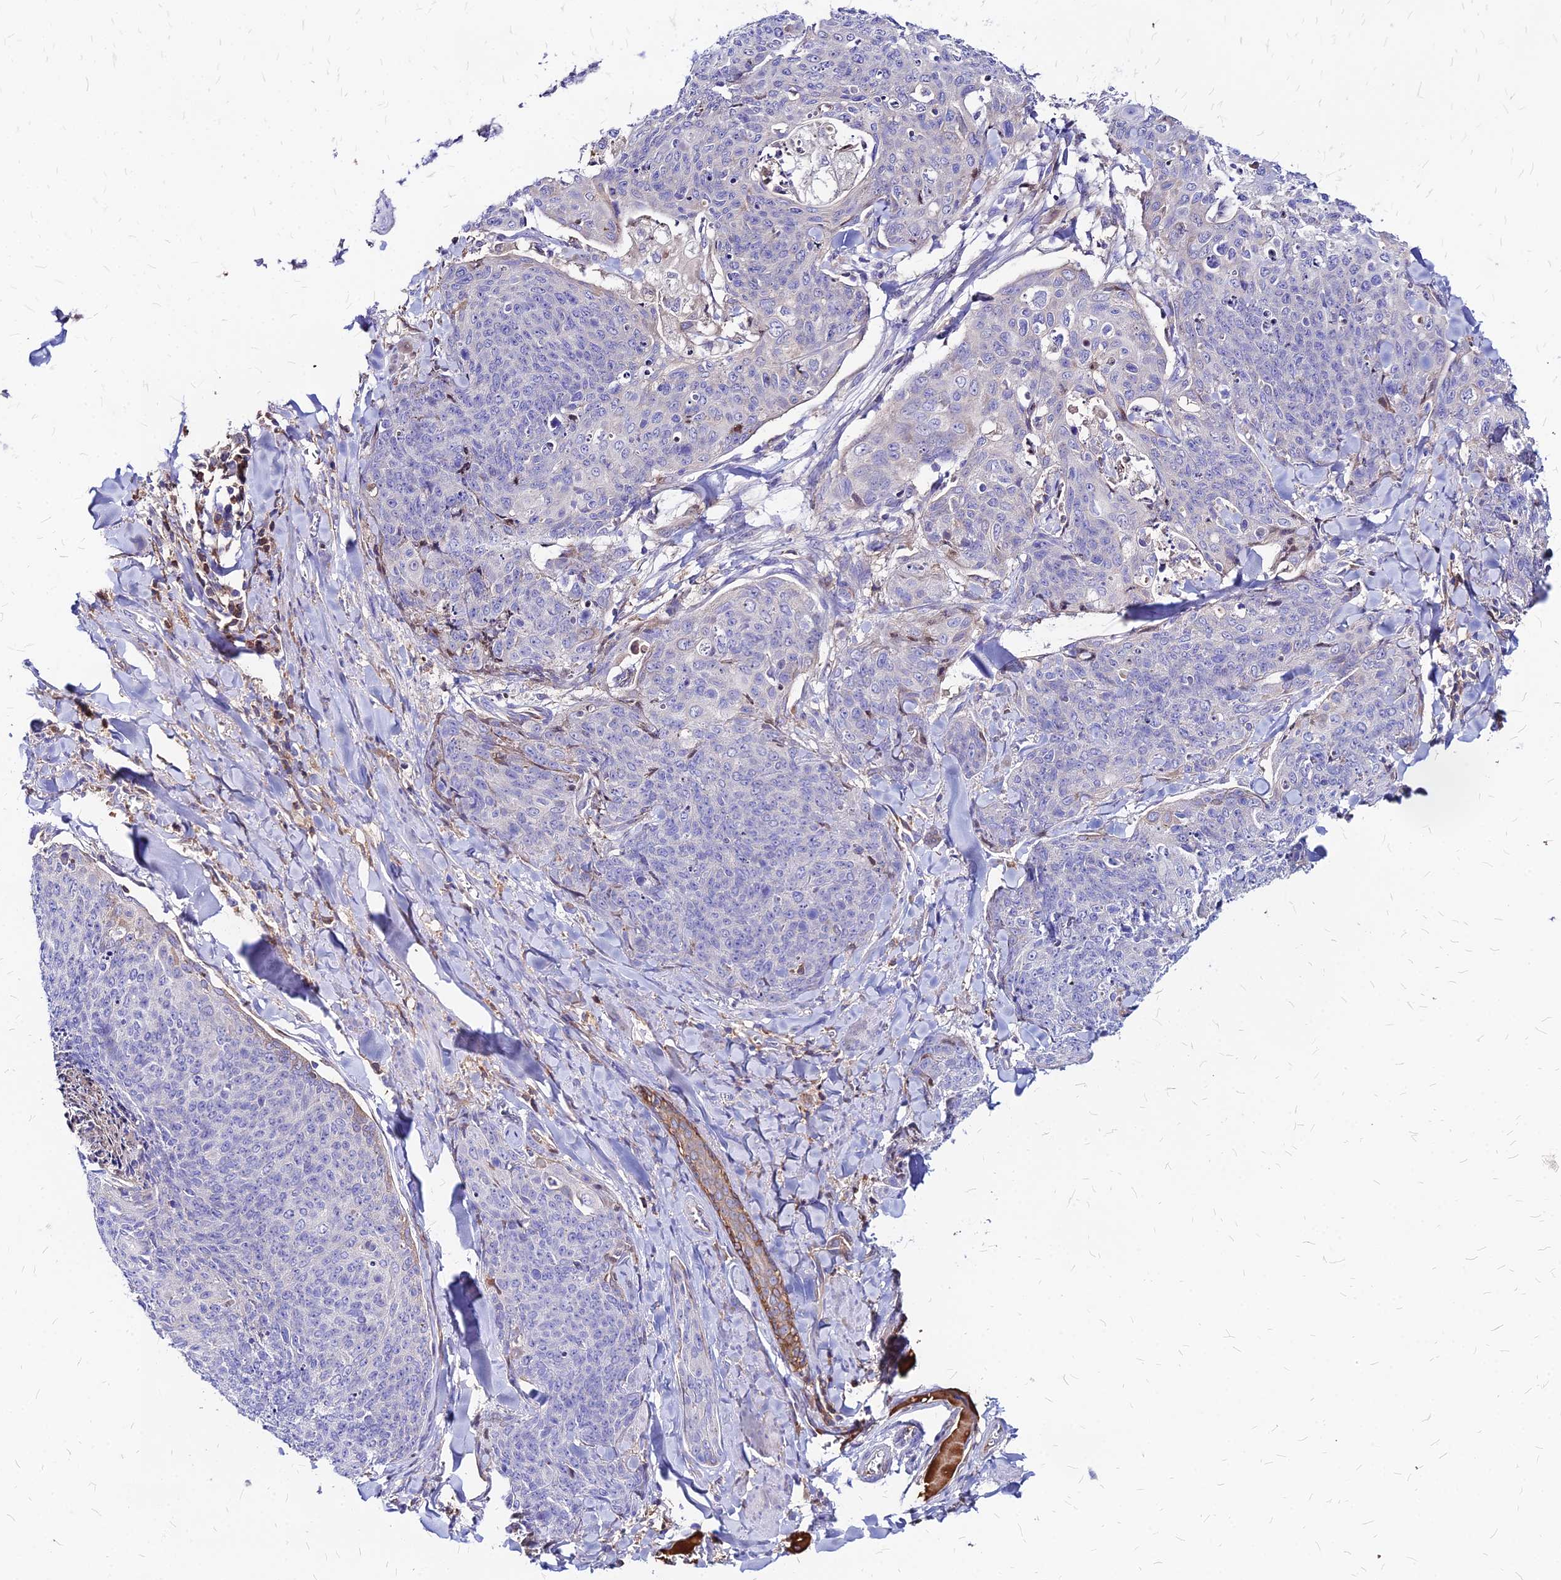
{"staining": {"intensity": "negative", "quantity": "none", "location": "none"}, "tissue": "skin cancer", "cell_type": "Tumor cells", "image_type": "cancer", "snomed": [{"axis": "morphology", "description": "Squamous cell carcinoma, NOS"}, {"axis": "topography", "description": "Skin"}, {"axis": "topography", "description": "Vulva"}], "caption": "Tumor cells show no significant expression in squamous cell carcinoma (skin). The staining is performed using DAB (3,3'-diaminobenzidine) brown chromogen with nuclei counter-stained in using hematoxylin.", "gene": "ACSM6", "patient": {"sex": "female", "age": 85}}